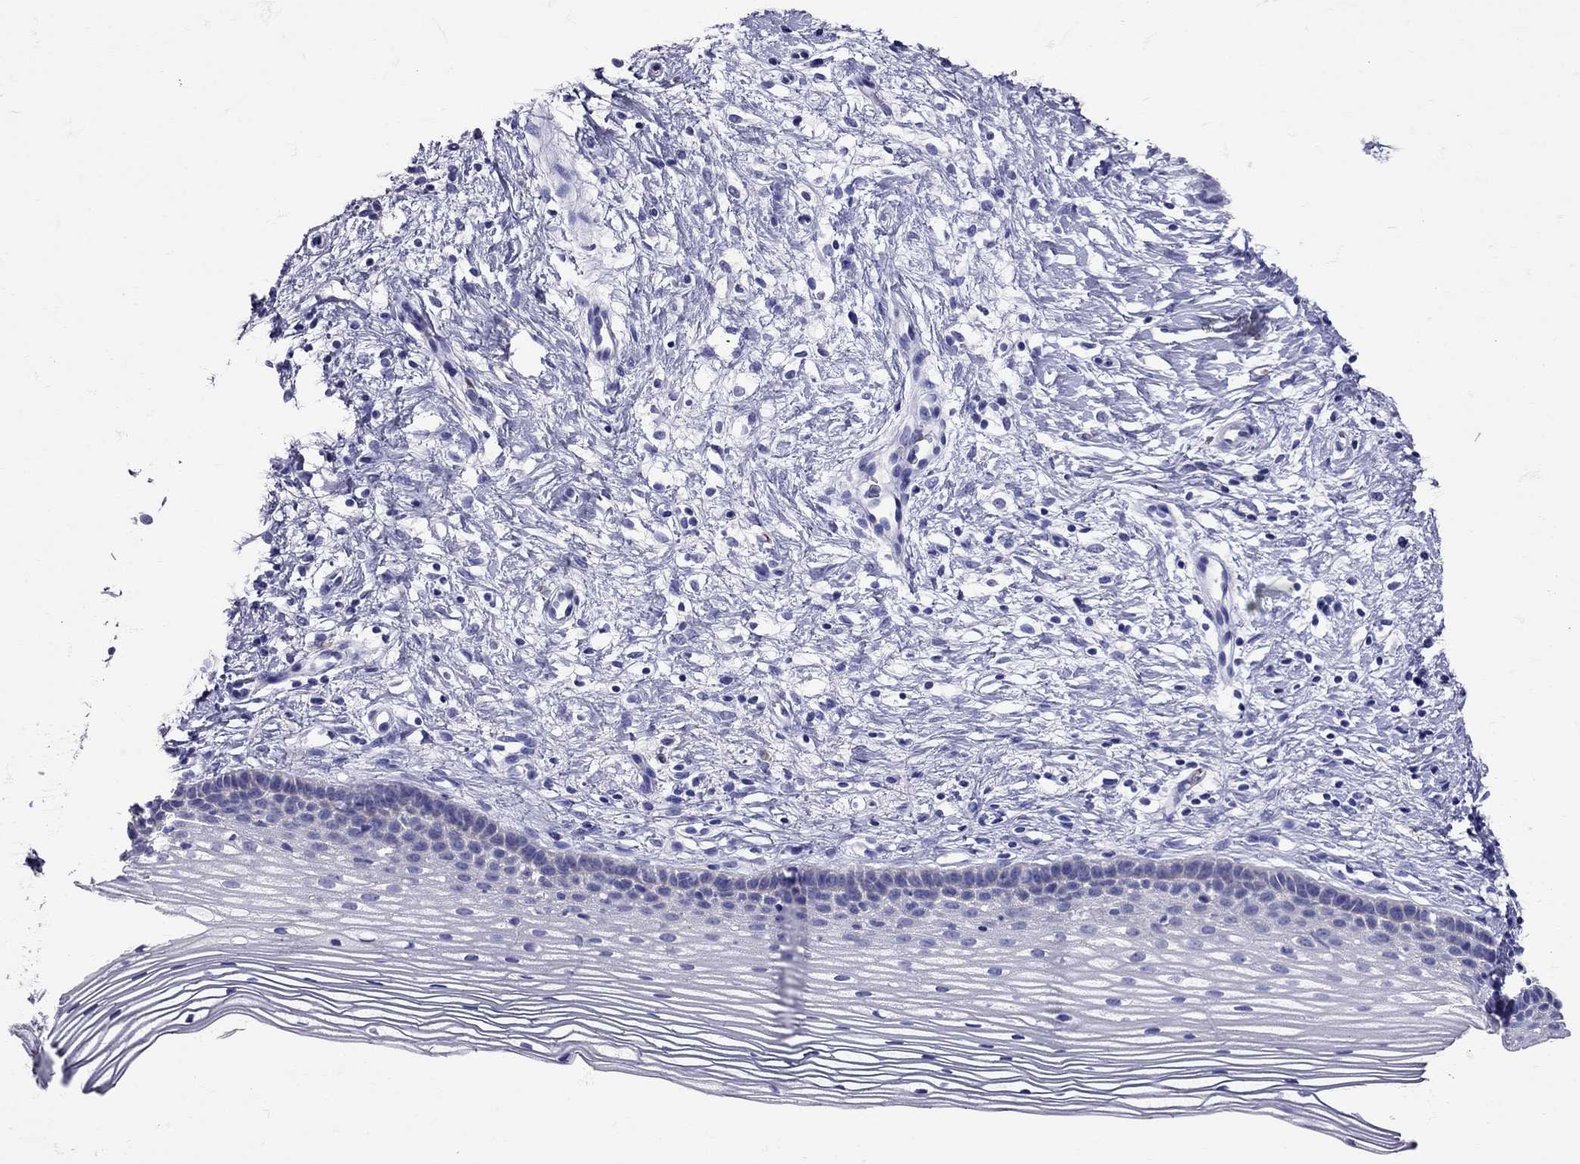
{"staining": {"intensity": "negative", "quantity": "none", "location": "none"}, "tissue": "cervix", "cell_type": "Glandular cells", "image_type": "normal", "snomed": [{"axis": "morphology", "description": "Normal tissue, NOS"}, {"axis": "topography", "description": "Cervix"}], "caption": "The micrograph displays no significant expression in glandular cells of cervix.", "gene": "TBR1", "patient": {"sex": "female", "age": 39}}